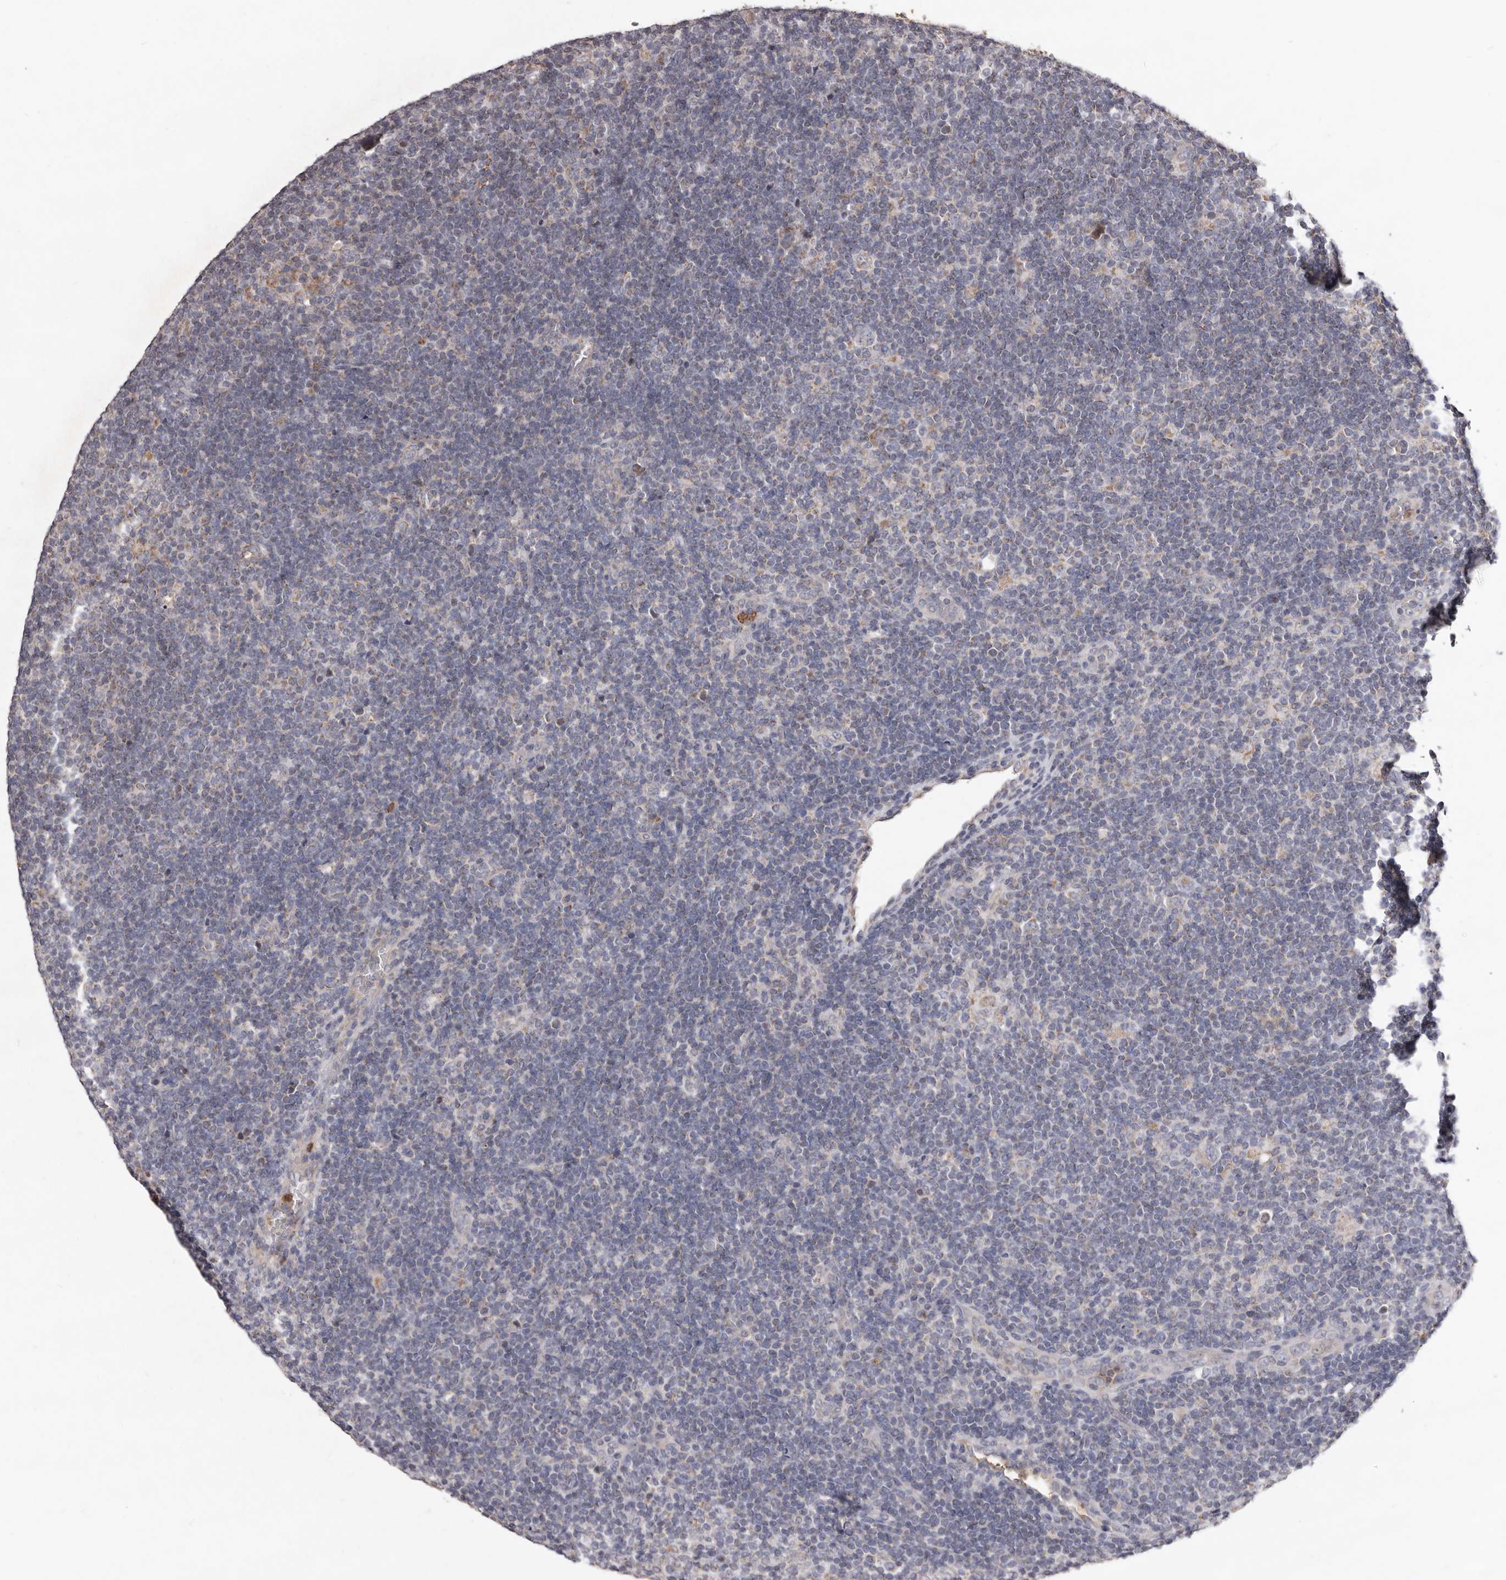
{"staining": {"intensity": "weak", "quantity": "<25%", "location": "cytoplasmic/membranous"}, "tissue": "lymphoma", "cell_type": "Tumor cells", "image_type": "cancer", "snomed": [{"axis": "morphology", "description": "Hodgkin's disease, NOS"}, {"axis": "topography", "description": "Lymph node"}], "caption": "Lymphoma stained for a protein using IHC displays no expression tumor cells.", "gene": "CXCL14", "patient": {"sex": "female", "age": 57}}